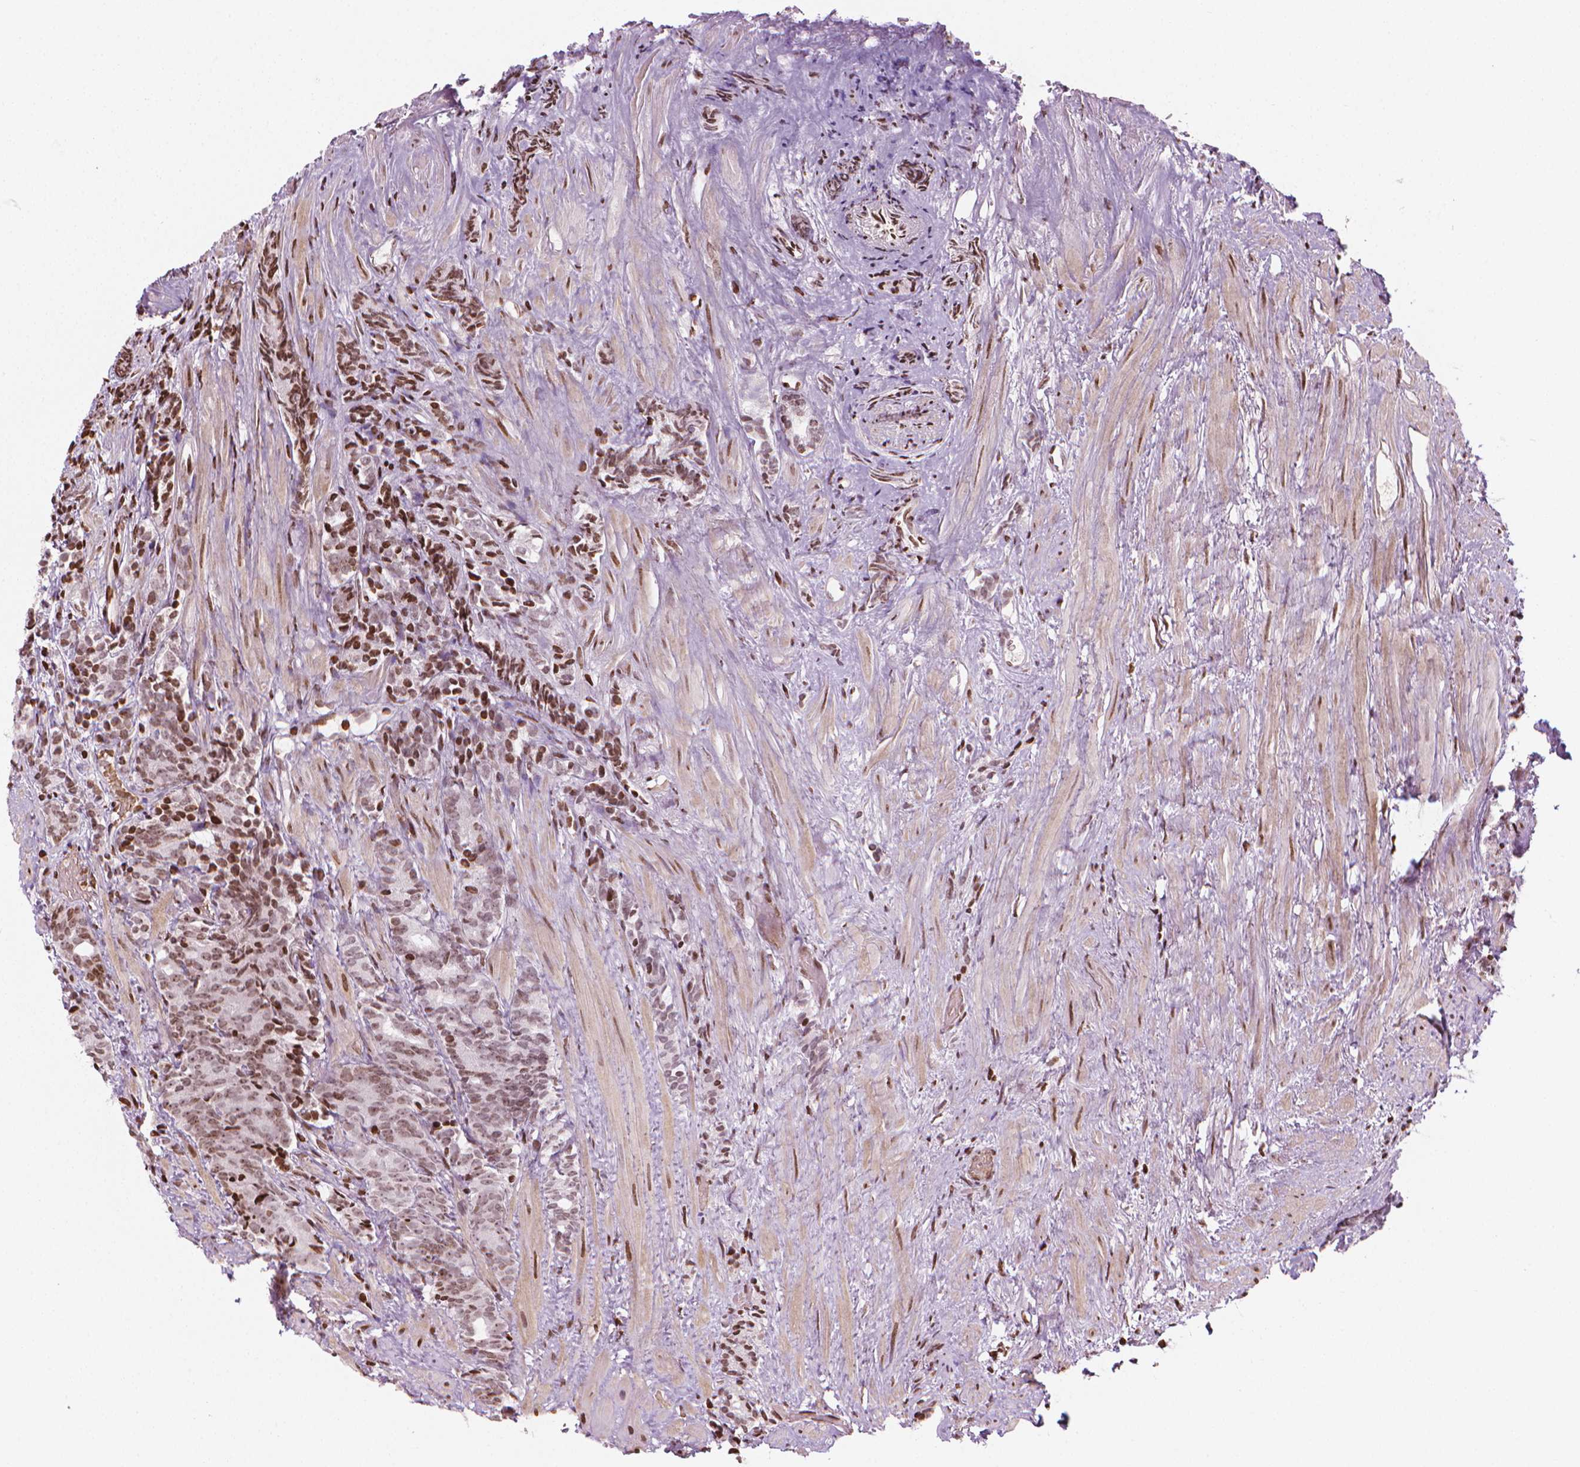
{"staining": {"intensity": "moderate", "quantity": ">75%", "location": "nuclear"}, "tissue": "prostate cancer", "cell_type": "Tumor cells", "image_type": "cancer", "snomed": [{"axis": "morphology", "description": "Adenocarcinoma, High grade"}, {"axis": "topography", "description": "Prostate"}], "caption": "High-grade adenocarcinoma (prostate) stained with a brown dye displays moderate nuclear positive expression in about >75% of tumor cells.", "gene": "PIP4K2A", "patient": {"sex": "male", "age": 84}}